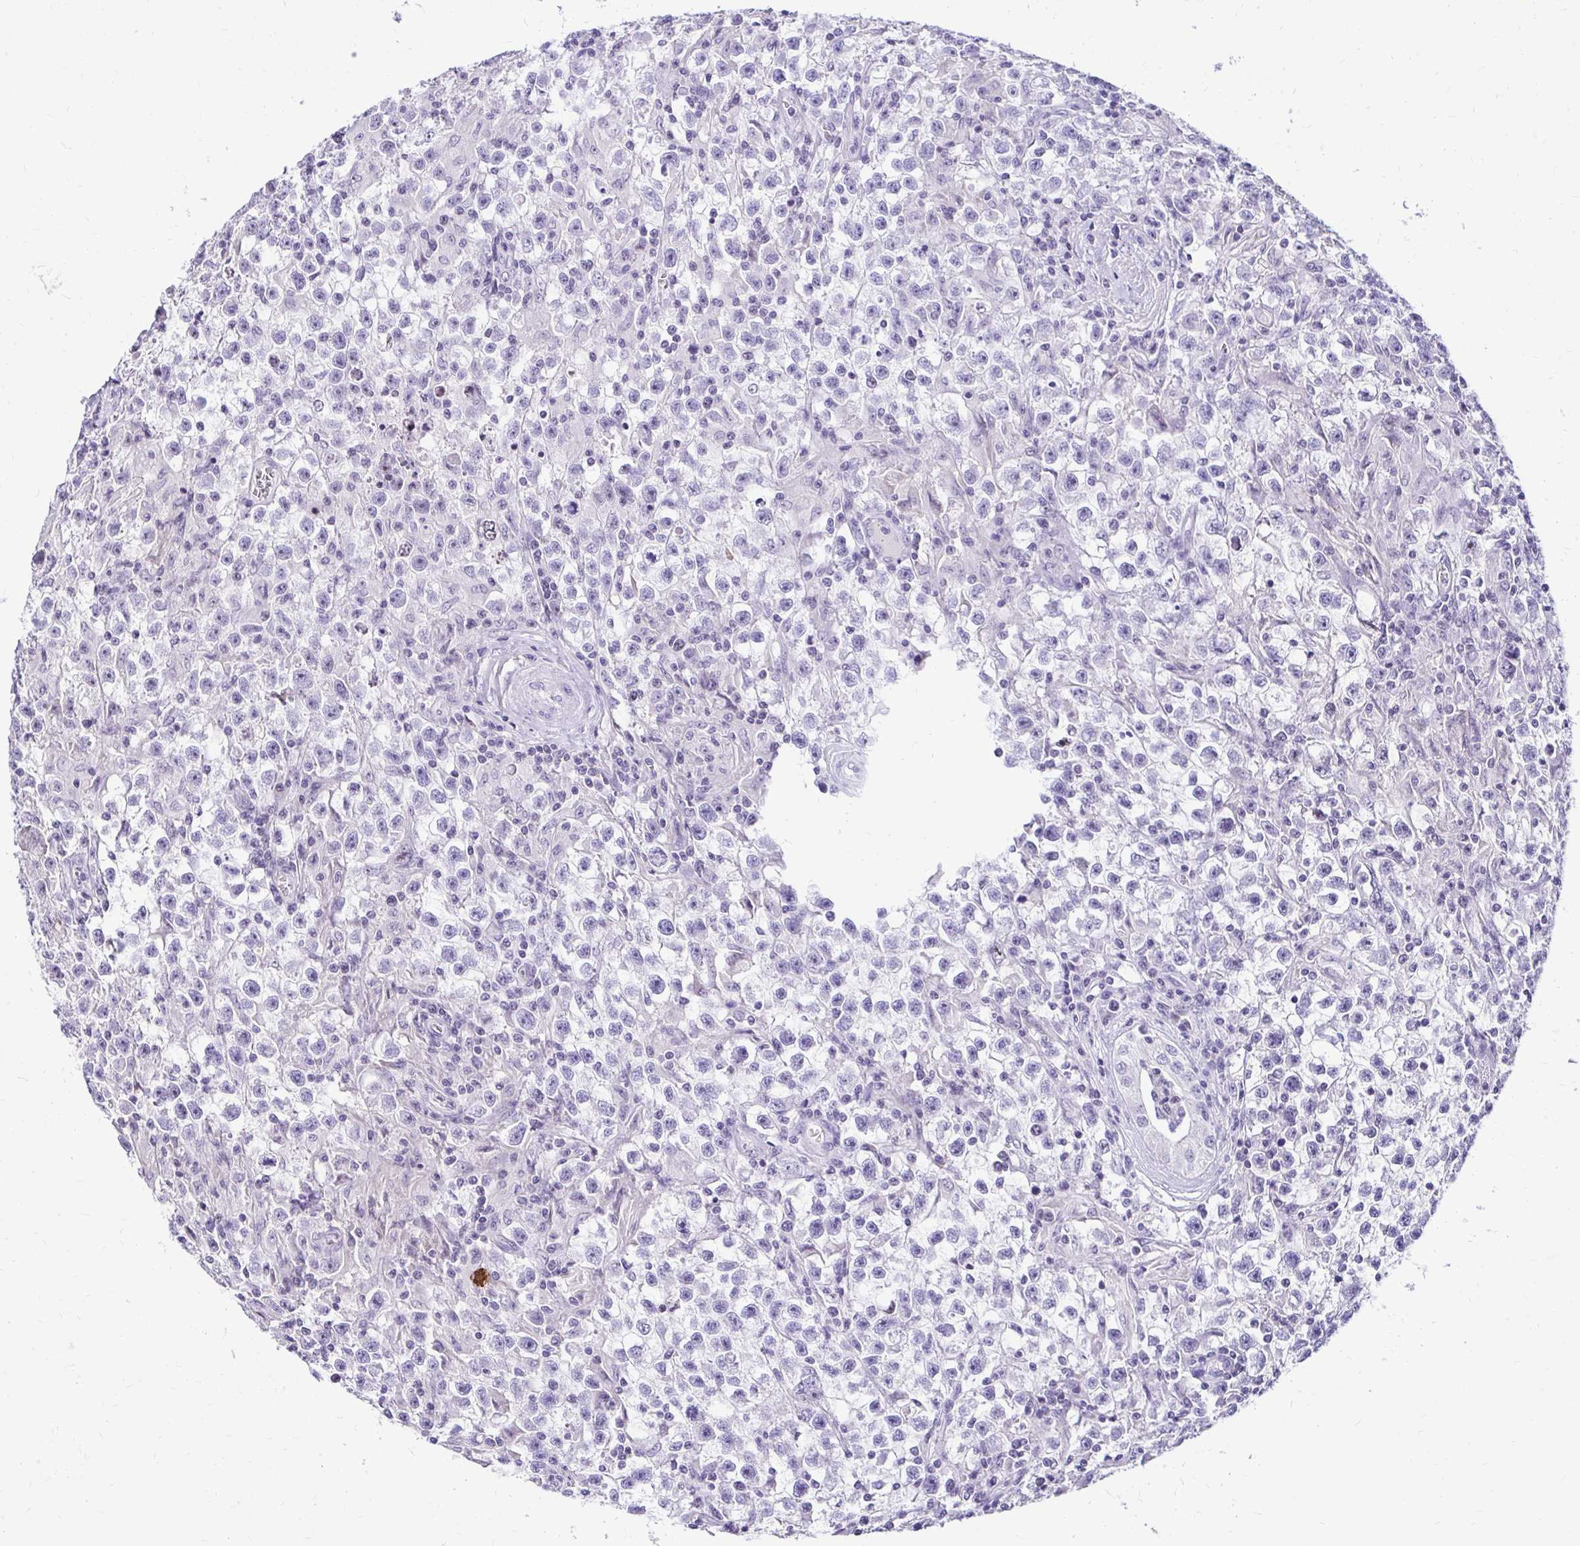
{"staining": {"intensity": "negative", "quantity": "none", "location": "none"}, "tissue": "testis cancer", "cell_type": "Tumor cells", "image_type": "cancer", "snomed": [{"axis": "morphology", "description": "Seminoma, NOS"}, {"axis": "topography", "description": "Testis"}], "caption": "Protein analysis of seminoma (testis) demonstrates no significant expression in tumor cells.", "gene": "NIFK", "patient": {"sex": "male", "age": 31}}